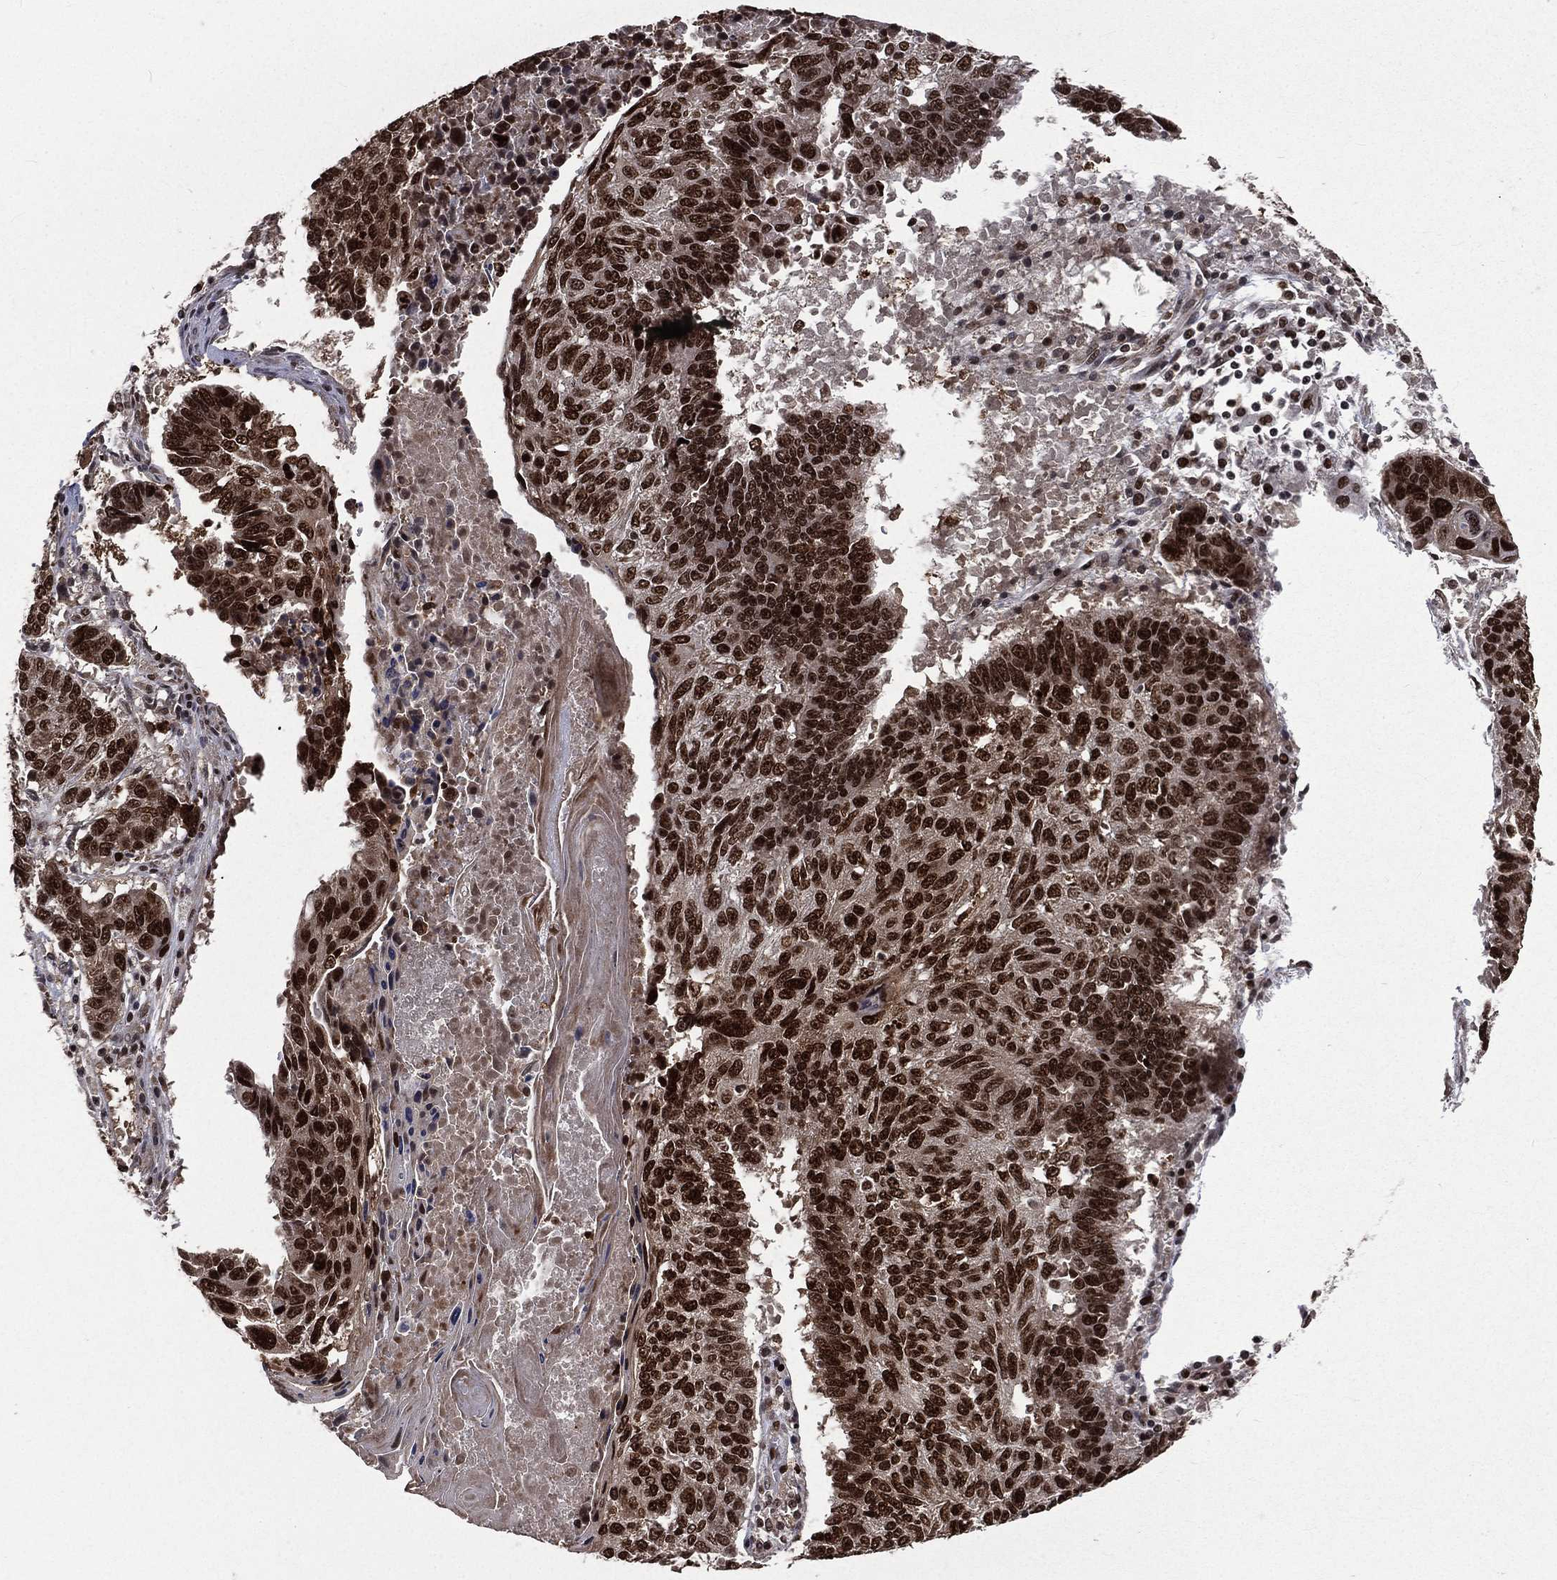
{"staining": {"intensity": "strong", "quantity": ">75%", "location": "nuclear"}, "tissue": "lung cancer", "cell_type": "Tumor cells", "image_type": "cancer", "snomed": [{"axis": "morphology", "description": "Squamous cell carcinoma, NOS"}, {"axis": "topography", "description": "Lung"}], "caption": "Protein analysis of lung squamous cell carcinoma tissue exhibits strong nuclear staining in about >75% of tumor cells. Immunohistochemistry stains the protein of interest in brown and the nuclei are stained blue.", "gene": "POLB", "patient": {"sex": "male", "age": 73}}